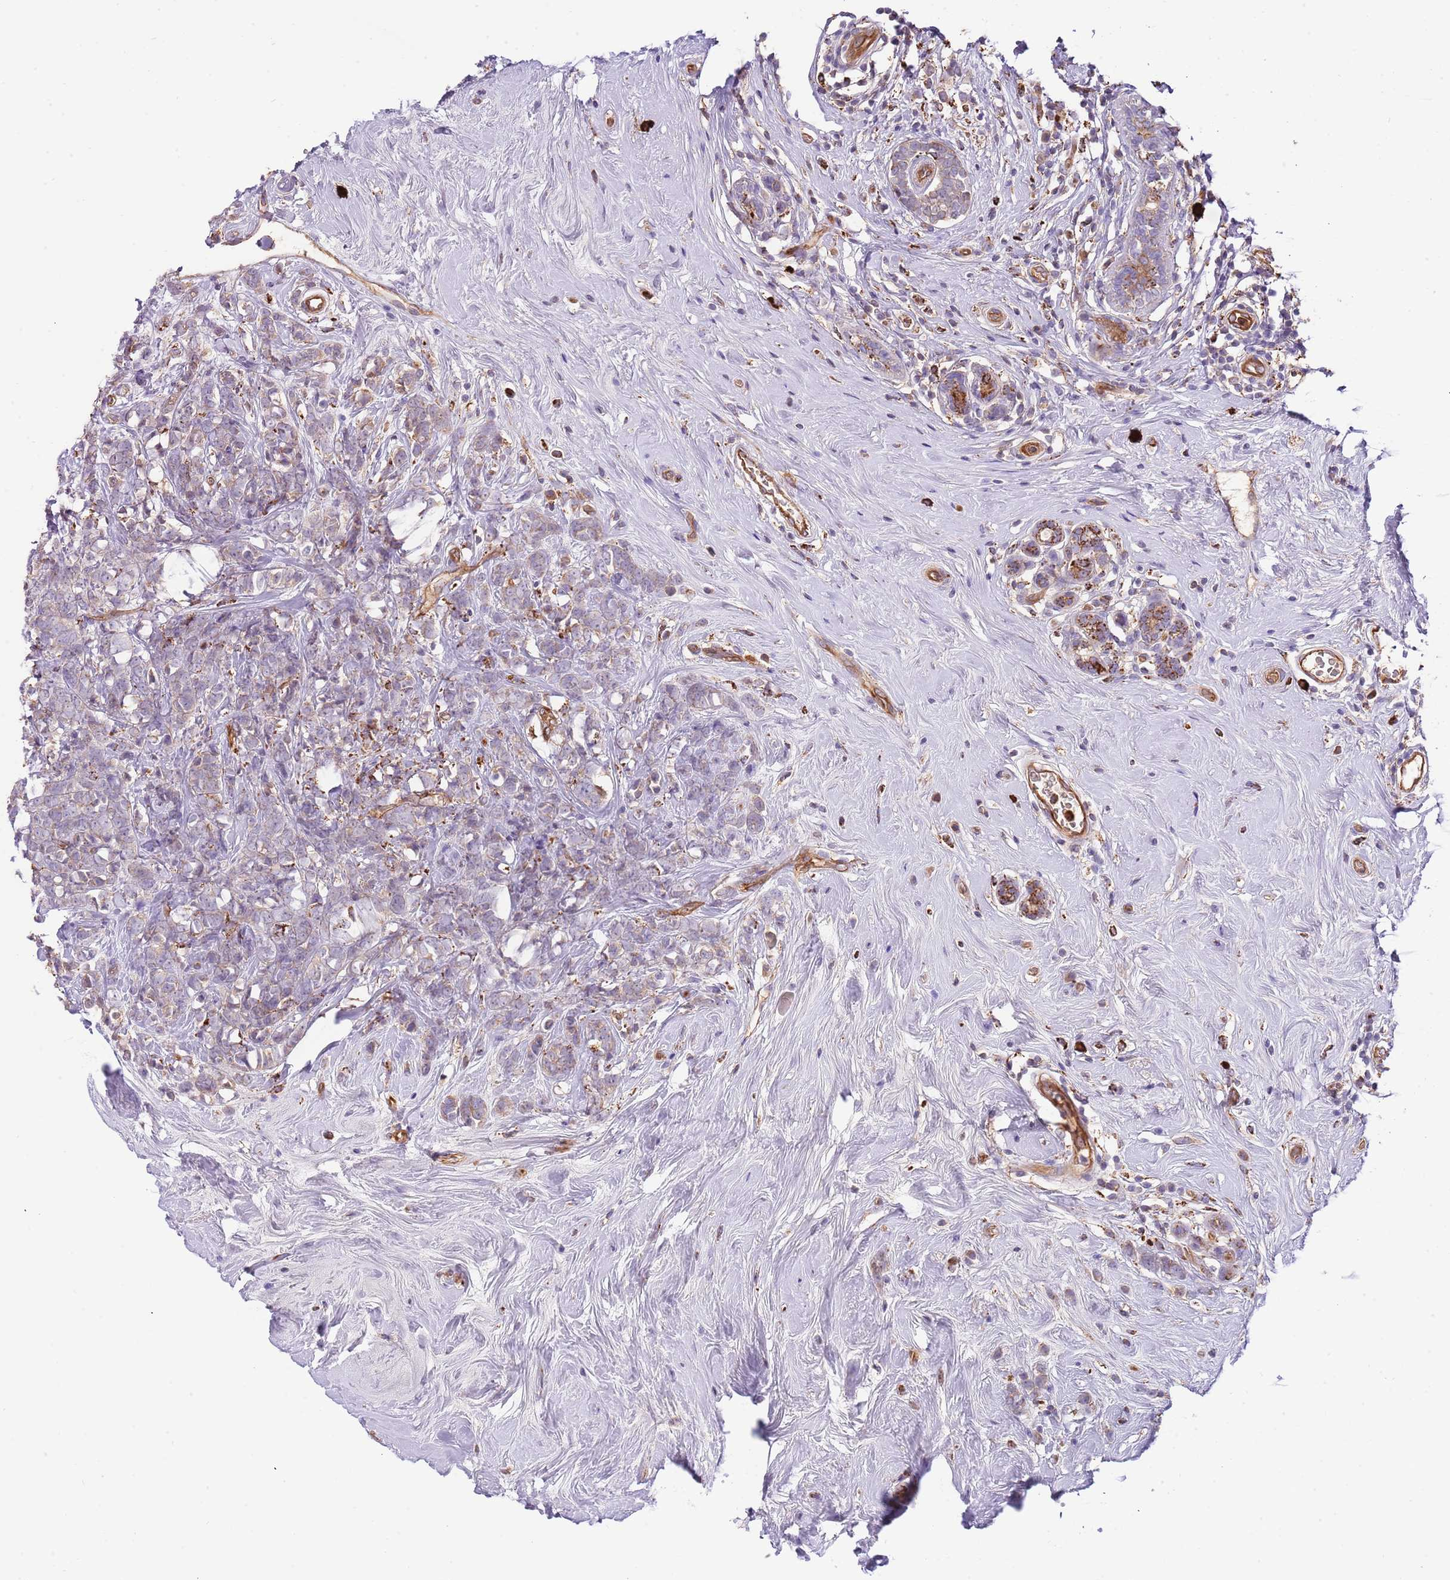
{"staining": {"intensity": "negative", "quantity": "none", "location": "none"}, "tissue": "breast cancer", "cell_type": "Tumor cells", "image_type": "cancer", "snomed": [{"axis": "morphology", "description": "Lobular carcinoma"}, {"axis": "topography", "description": "Breast"}], "caption": "Immunohistochemistry (IHC) of breast lobular carcinoma reveals no staining in tumor cells.", "gene": "DOCK6", "patient": {"sex": "female", "age": 58}}